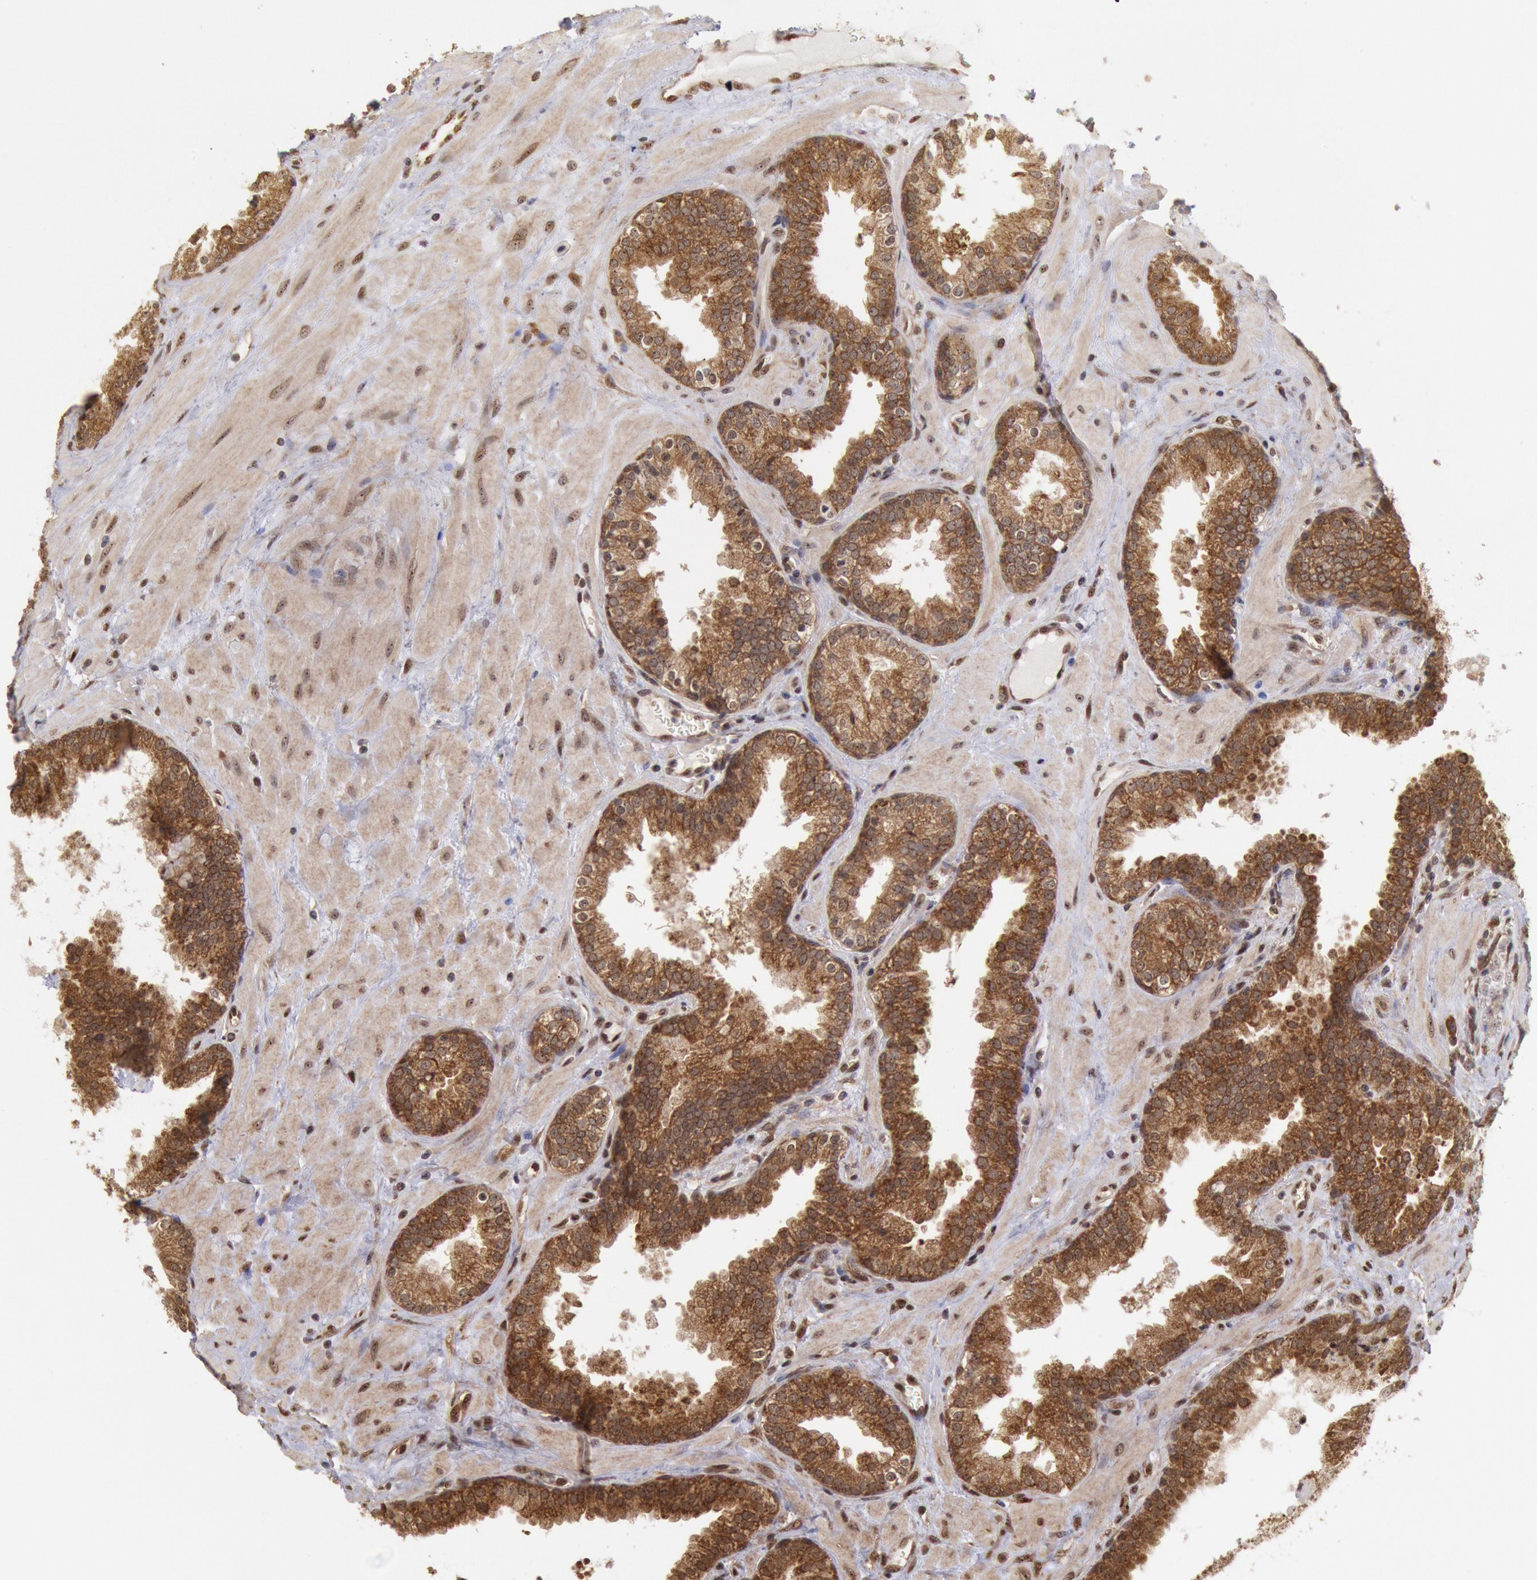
{"staining": {"intensity": "moderate", "quantity": ">75%", "location": "cytoplasmic/membranous"}, "tissue": "prostate", "cell_type": "Glandular cells", "image_type": "normal", "snomed": [{"axis": "morphology", "description": "Normal tissue, NOS"}, {"axis": "topography", "description": "Prostate"}], "caption": "High-power microscopy captured an immunohistochemistry image of benign prostate, revealing moderate cytoplasmic/membranous positivity in approximately >75% of glandular cells.", "gene": "STX17", "patient": {"sex": "male", "age": 51}}